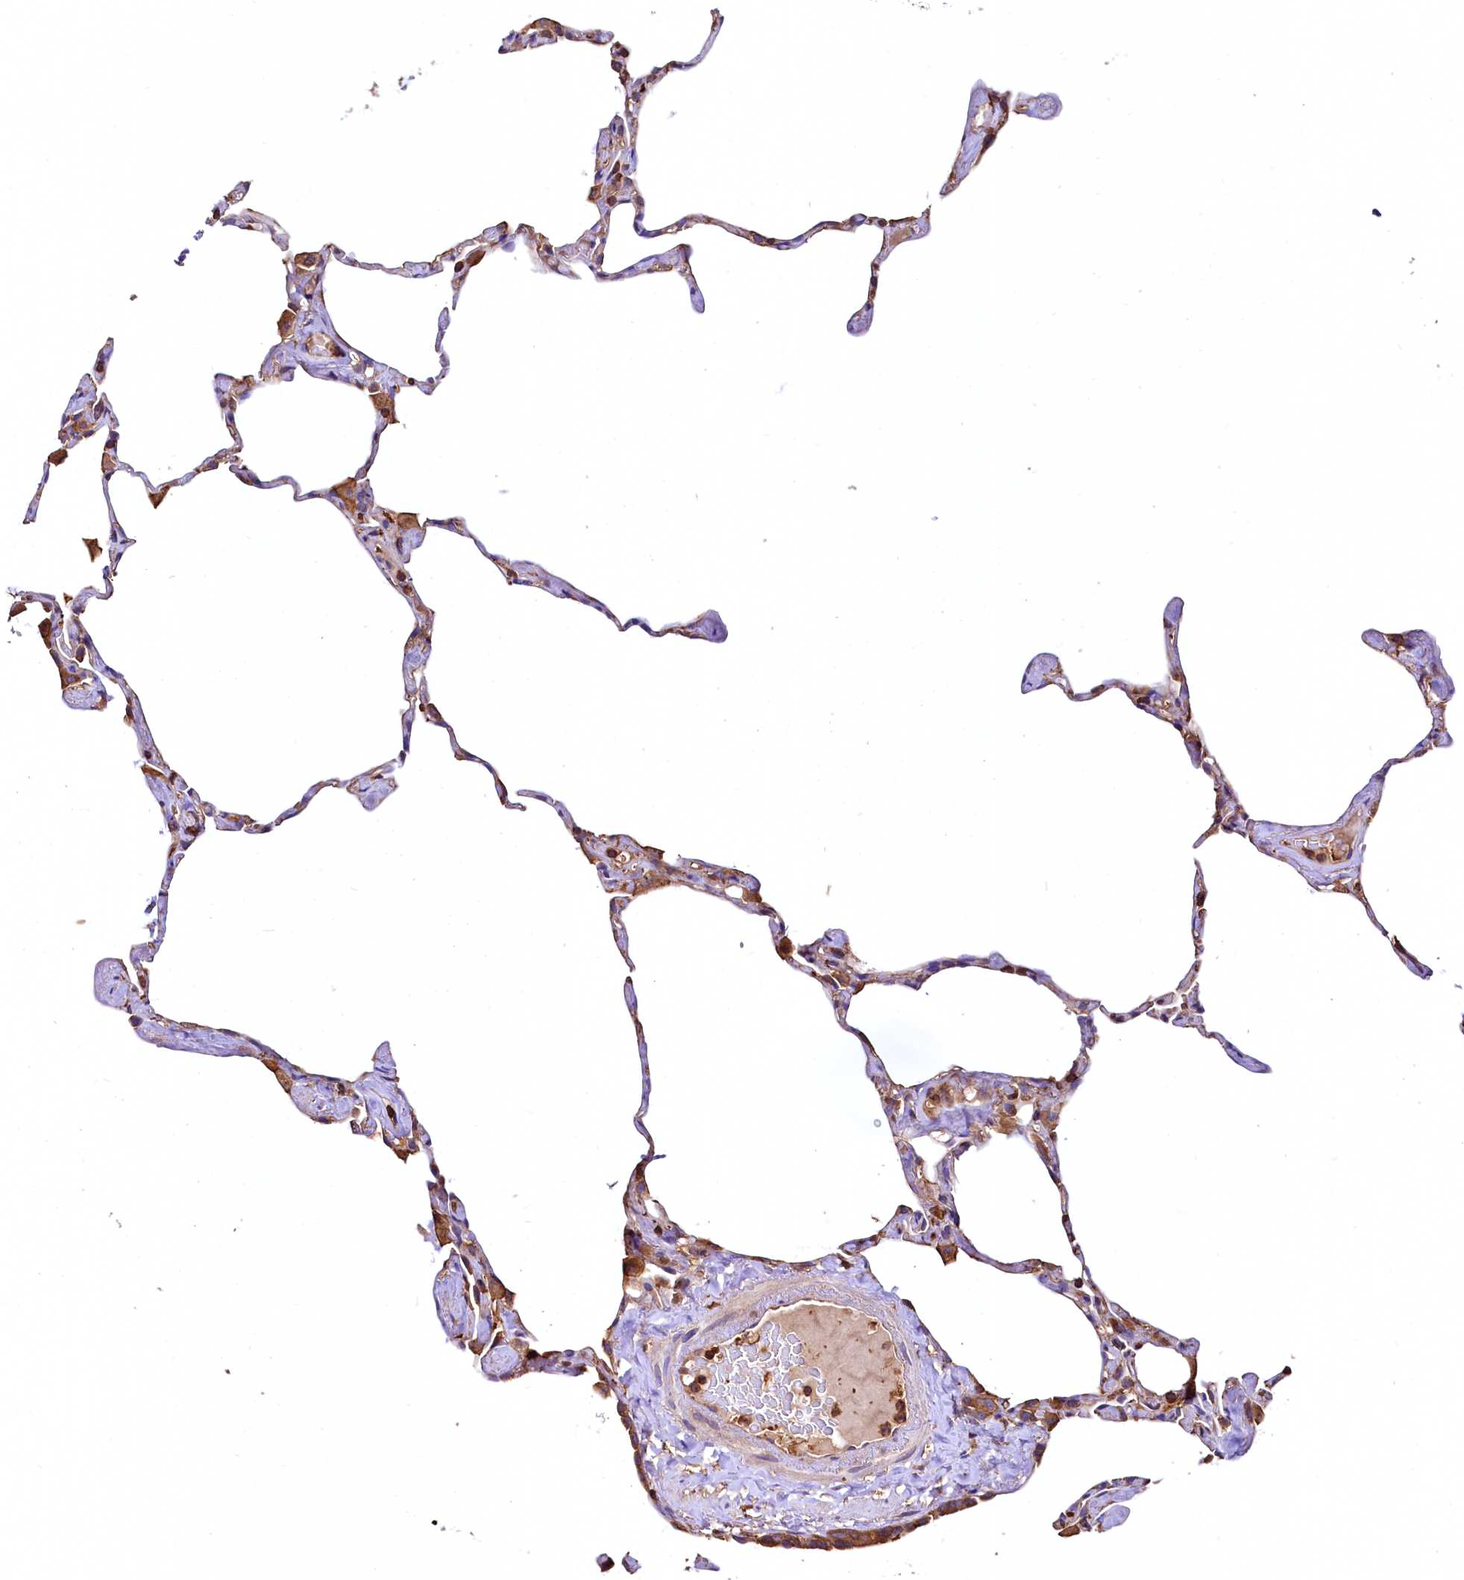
{"staining": {"intensity": "moderate", "quantity": "<25%", "location": "cytoplasmic/membranous"}, "tissue": "lung", "cell_type": "Alveolar cells", "image_type": "normal", "snomed": [{"axis": "morphology", "description": "Normal tissue, NOS"}, {"axis": "topography", "description": "Lung"}], "caption": "Alveolar cells show low levels of moderate cytoplasmic/membranous positivity in approximately <25% of cells in normal human lung. (IHC, brightfield microscopy, high magnification).", "gene": "RARS2", "patient": {"sex": "male", "age": 65}}